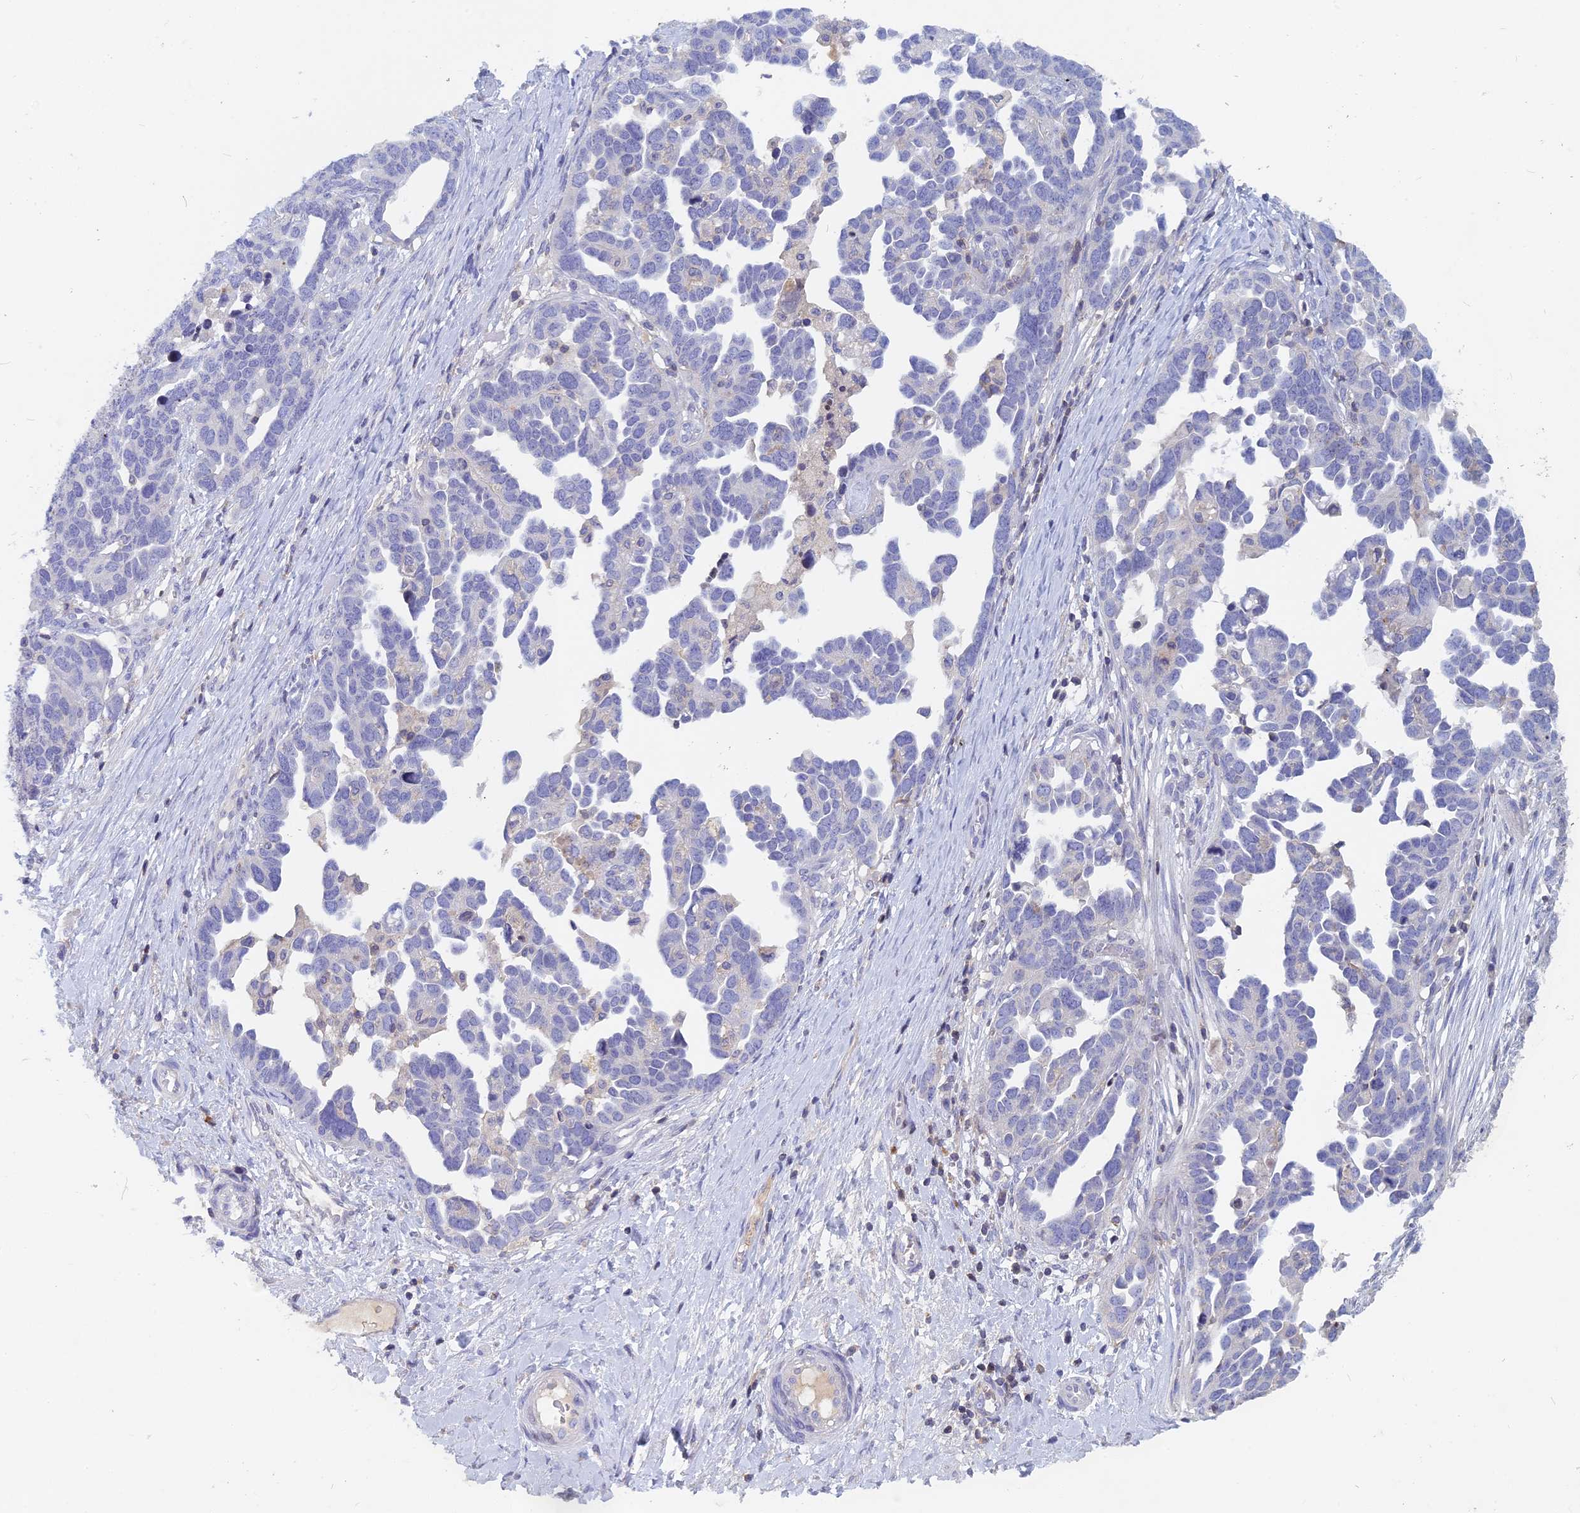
{"staining": {"intensity": "negative", "quantity": "none", "location": "none"}, "tissue": "ovarian cancer", "cell_type": "Tumor cells", "image_type": "cancer", "snomed": [{"axis": "morphology", "description": "Cystadenocarcinoma, serous, NOS"}, {"axis": "topography", "description": "Ovary"}], "caption": "IHC histopathology image of human ovarian cancer (serous cystadenocarcinoma) stained for a protein (brown), which shows no expression in tumor cells.", "gene": "ACP7", "patient": {"sex": "female", "age": 54}}